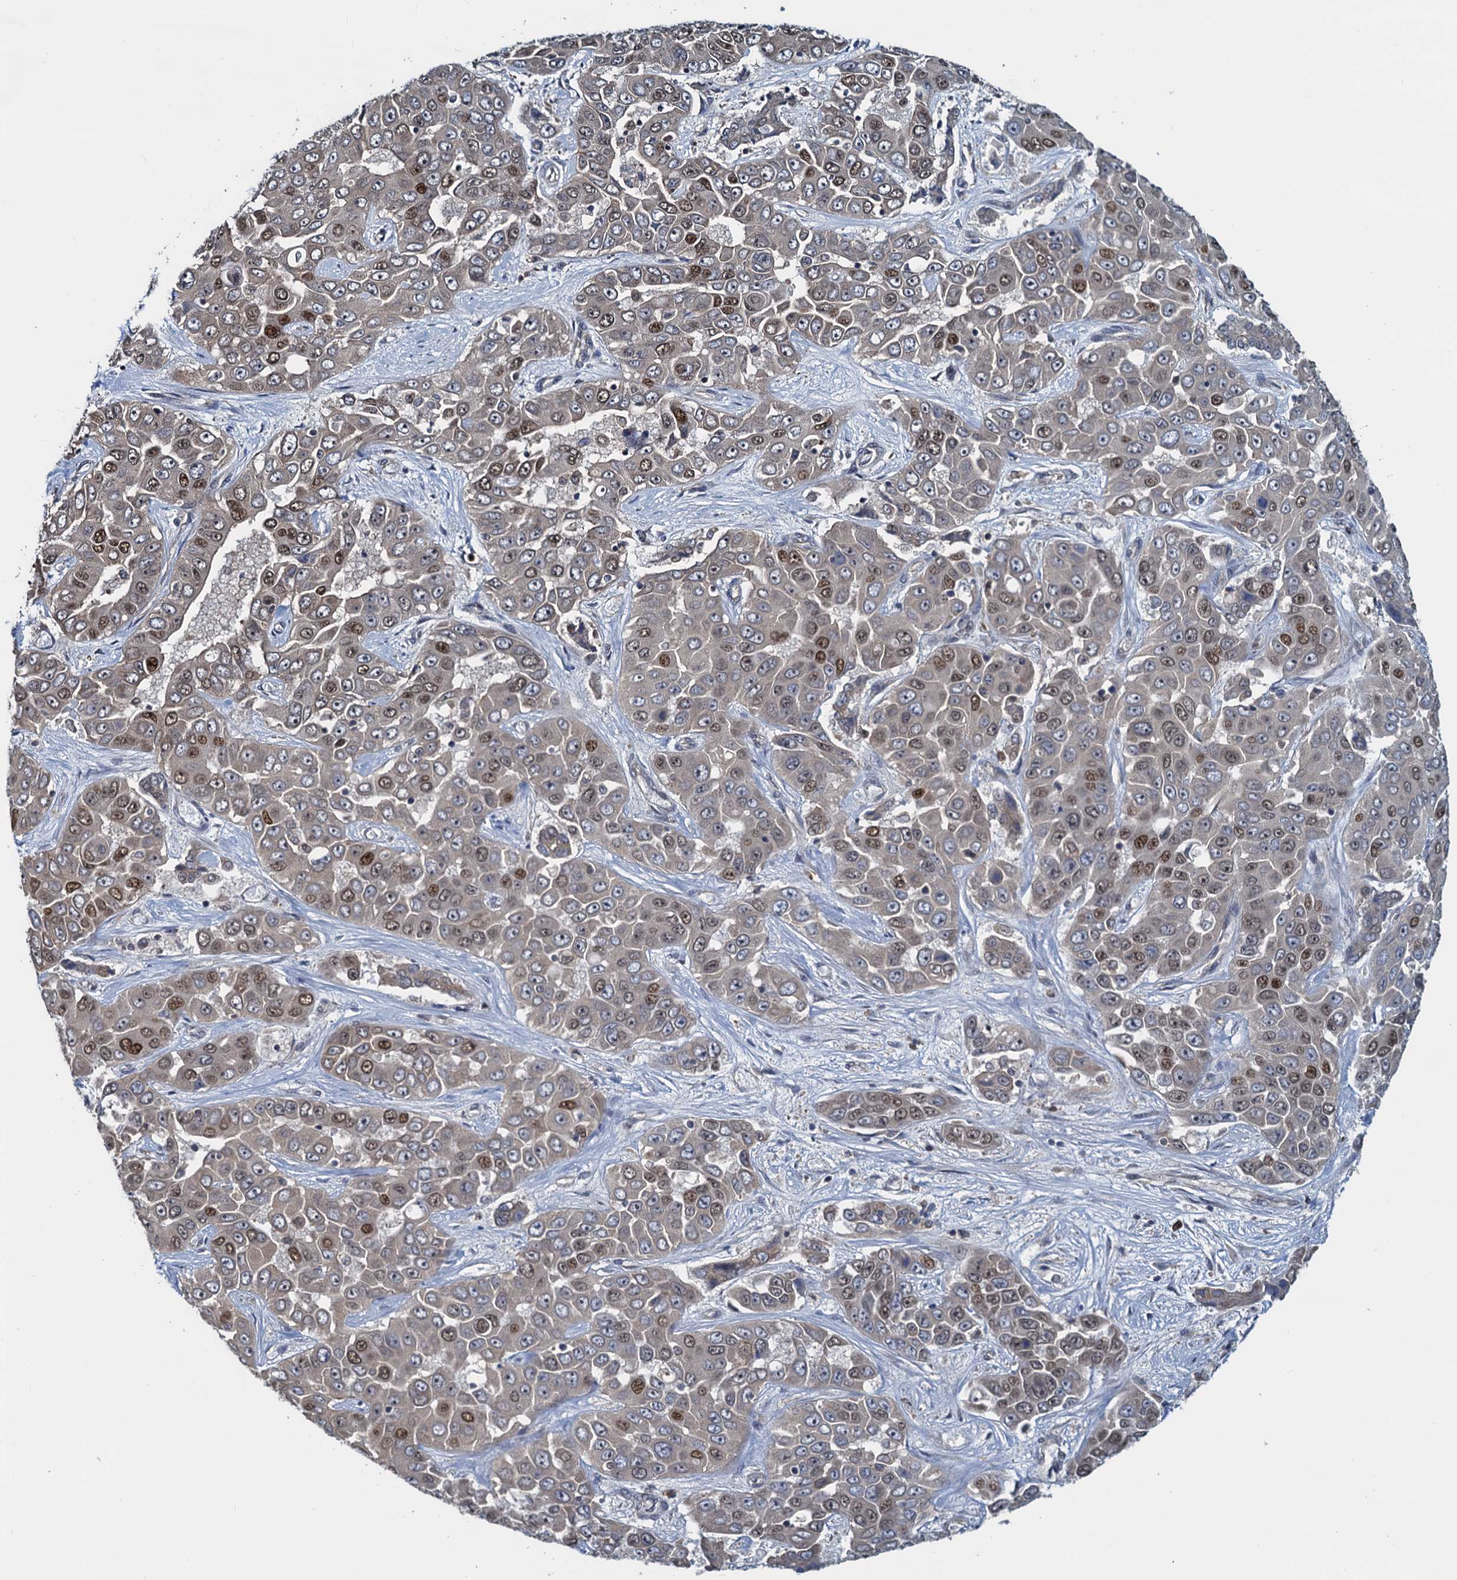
{"staining": {"intensity": "moderate", "quantity": "25%-75%", "location": "nuclear"}, "tissue": "liver cancer", "cell_type": "Tumor cells", "image_type": "cancer", "snomed": [{"axis": "morphology", "description": "Cholangiocarcinoma"}, {"axis": "topography", "description": "Liver"}], "caption": "IHC histopathology image of liver cancer stained for a protein (brown), which demonstrates medium levels of moderate nuclear staining in approximately 25%-75% of tumor cells.", "gene": "RNF125", "patient": {"sex": "female", "age": 52}}